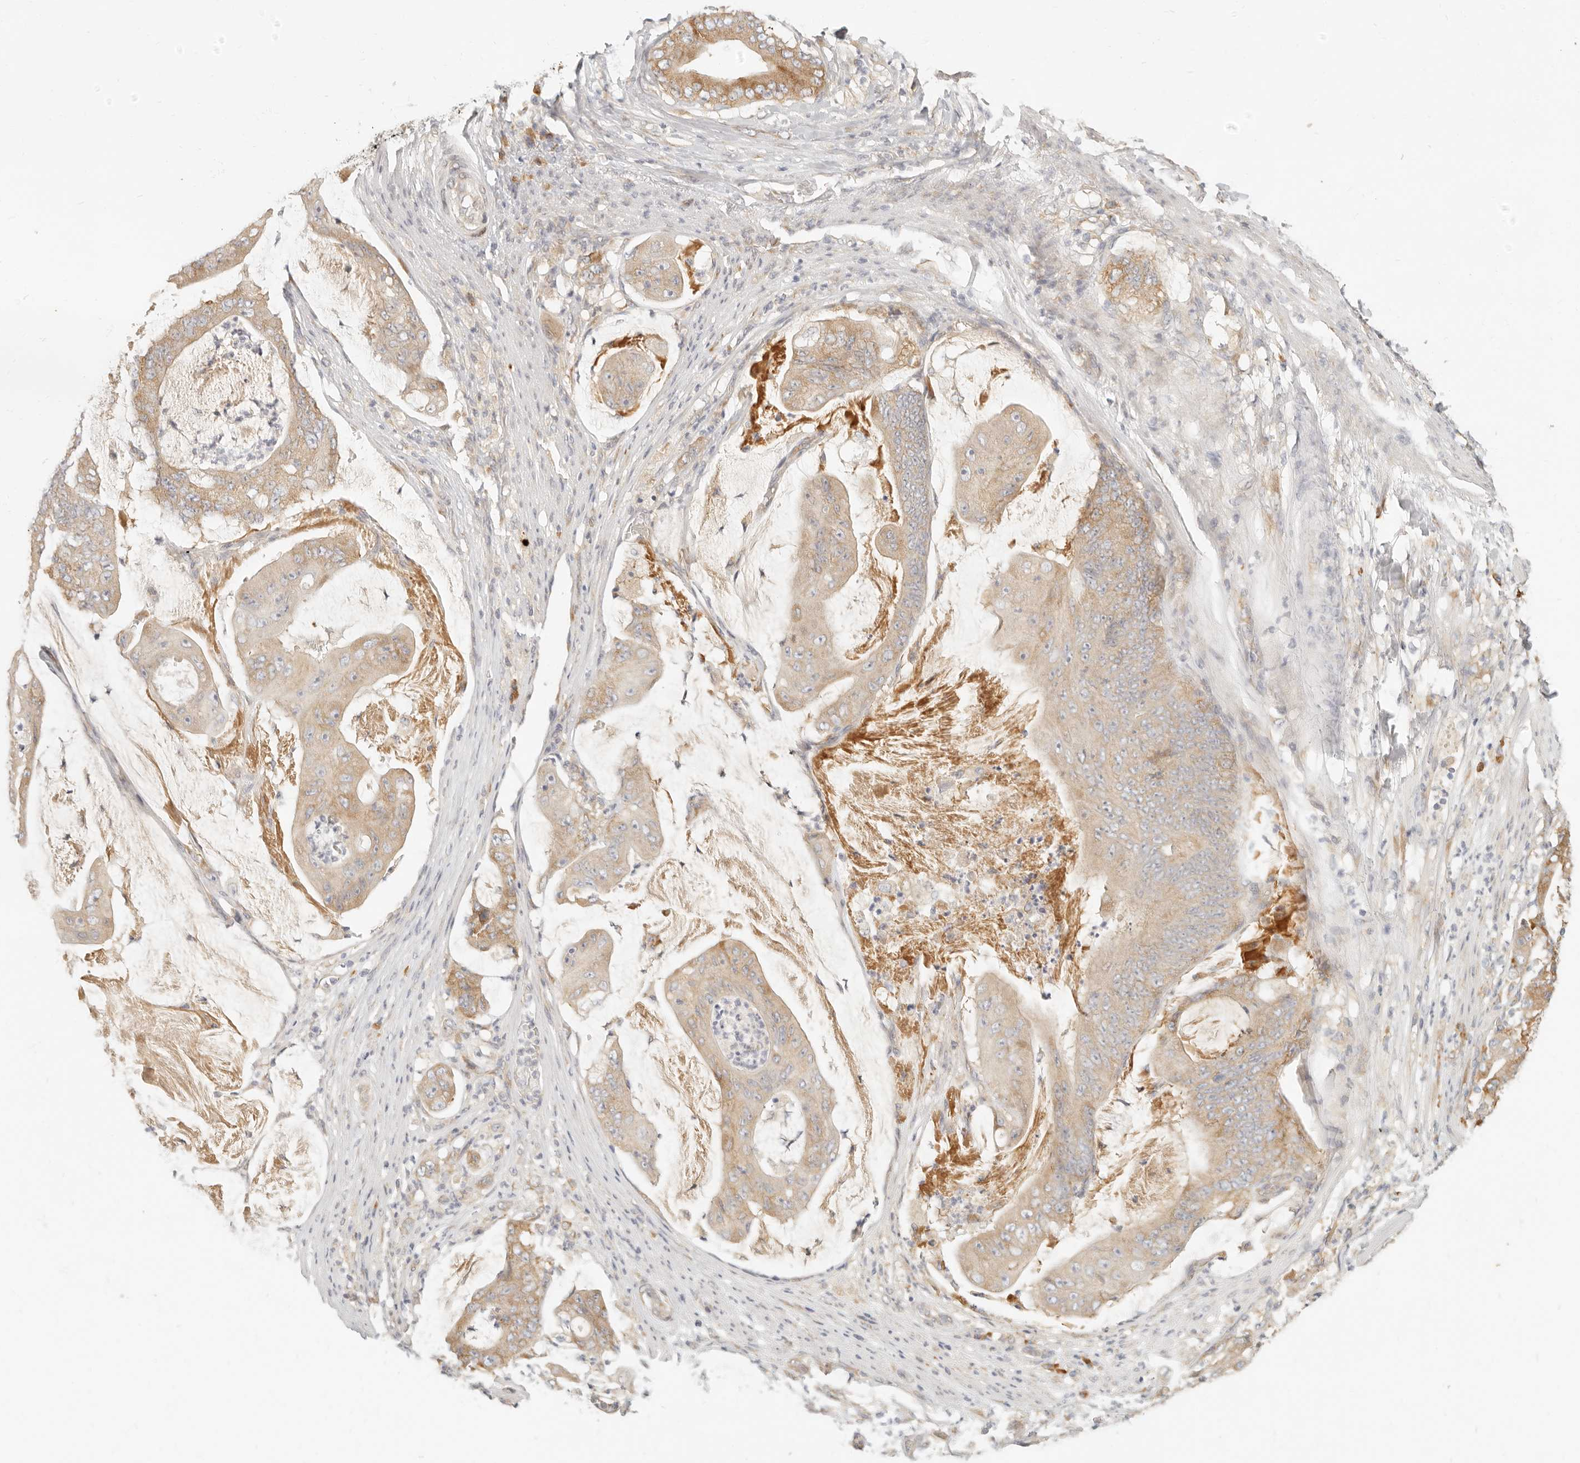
{"staining": {"intensity": "weak", "quantity": ">75%", "location": "cytoplasmic/membranous"}, "tissue": "stomach cancer", "cell_type": "Tumor cells", "image_type": "cancer", "snomed": [{"axis": "morphology", "description": "Adenocarcinoma, NOS"}, {"axis": "topography", "description": "Stomach"}], "caption": "Brown immunohistochemical staining in stomach adenocarcinoma displays weak cytoplasmic/membranous staining in about >75% of tumor cells.", "gene": "PABPC4", "patient": {"sex": "female", "age": 73}}